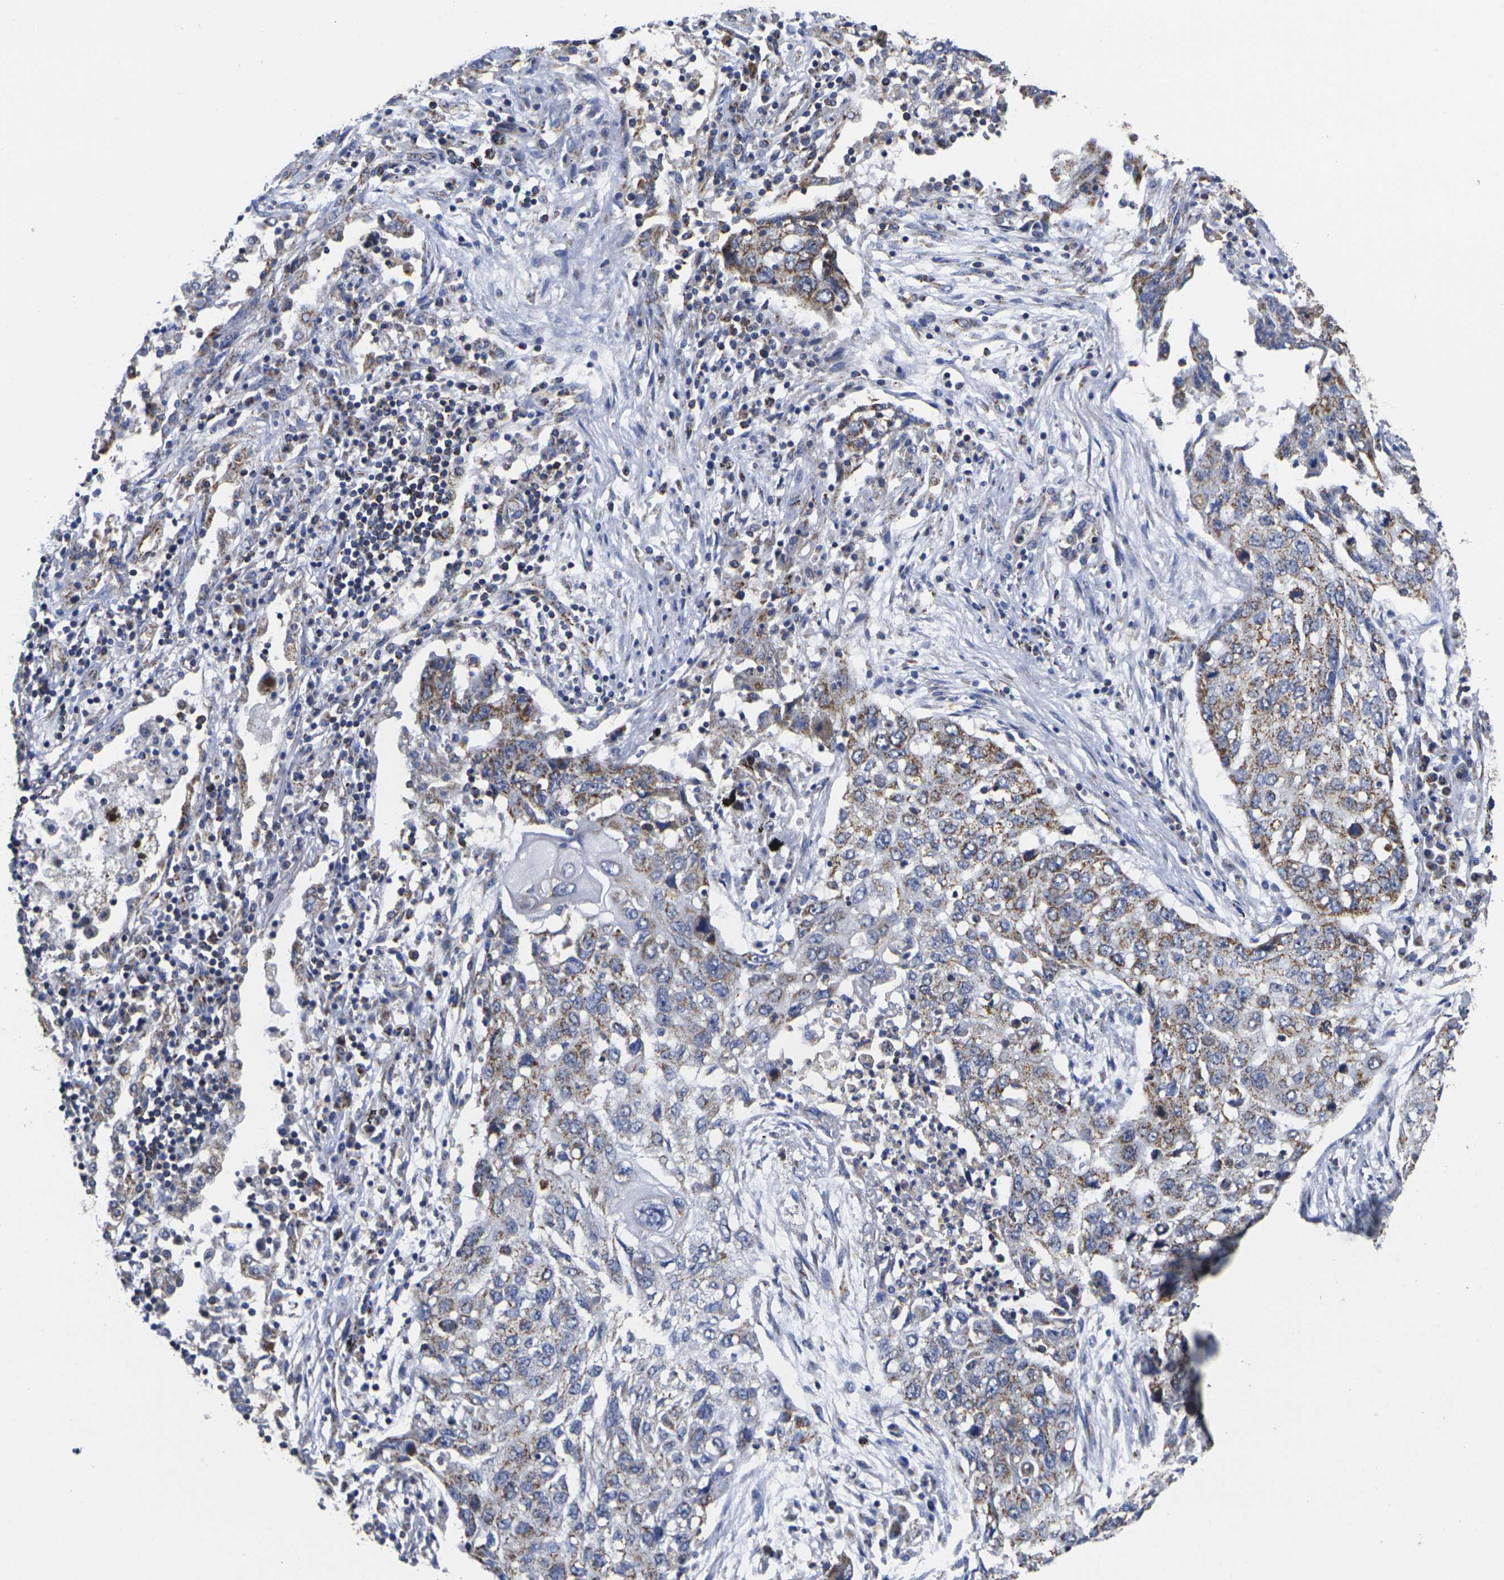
{"staining": {"intensity": "moderate", "quantity": "25%-75%", "location": "cytoplasmic/membranous"}, "tissue": "lung cancer", "cell_type": "Tumor cells", "image_type": "cancer", "snomed": [{"axis": "morphology", "description": "Squamous cell carcinoma, NOS"}, {"axis": "topography", "description": "Lung"}], "caption": "Squamous cell carcinoma (lung) was stained to show a protein in brown. There is medium levels of moderate cytoplasmic/membranous positivity in approximately 25%-75% of tumor cells. (DAB IHC, brown staining for protein, blue staining for nuclei).", "gene": "P2RY11", "patient": {"sex": "female", "age": 63}}